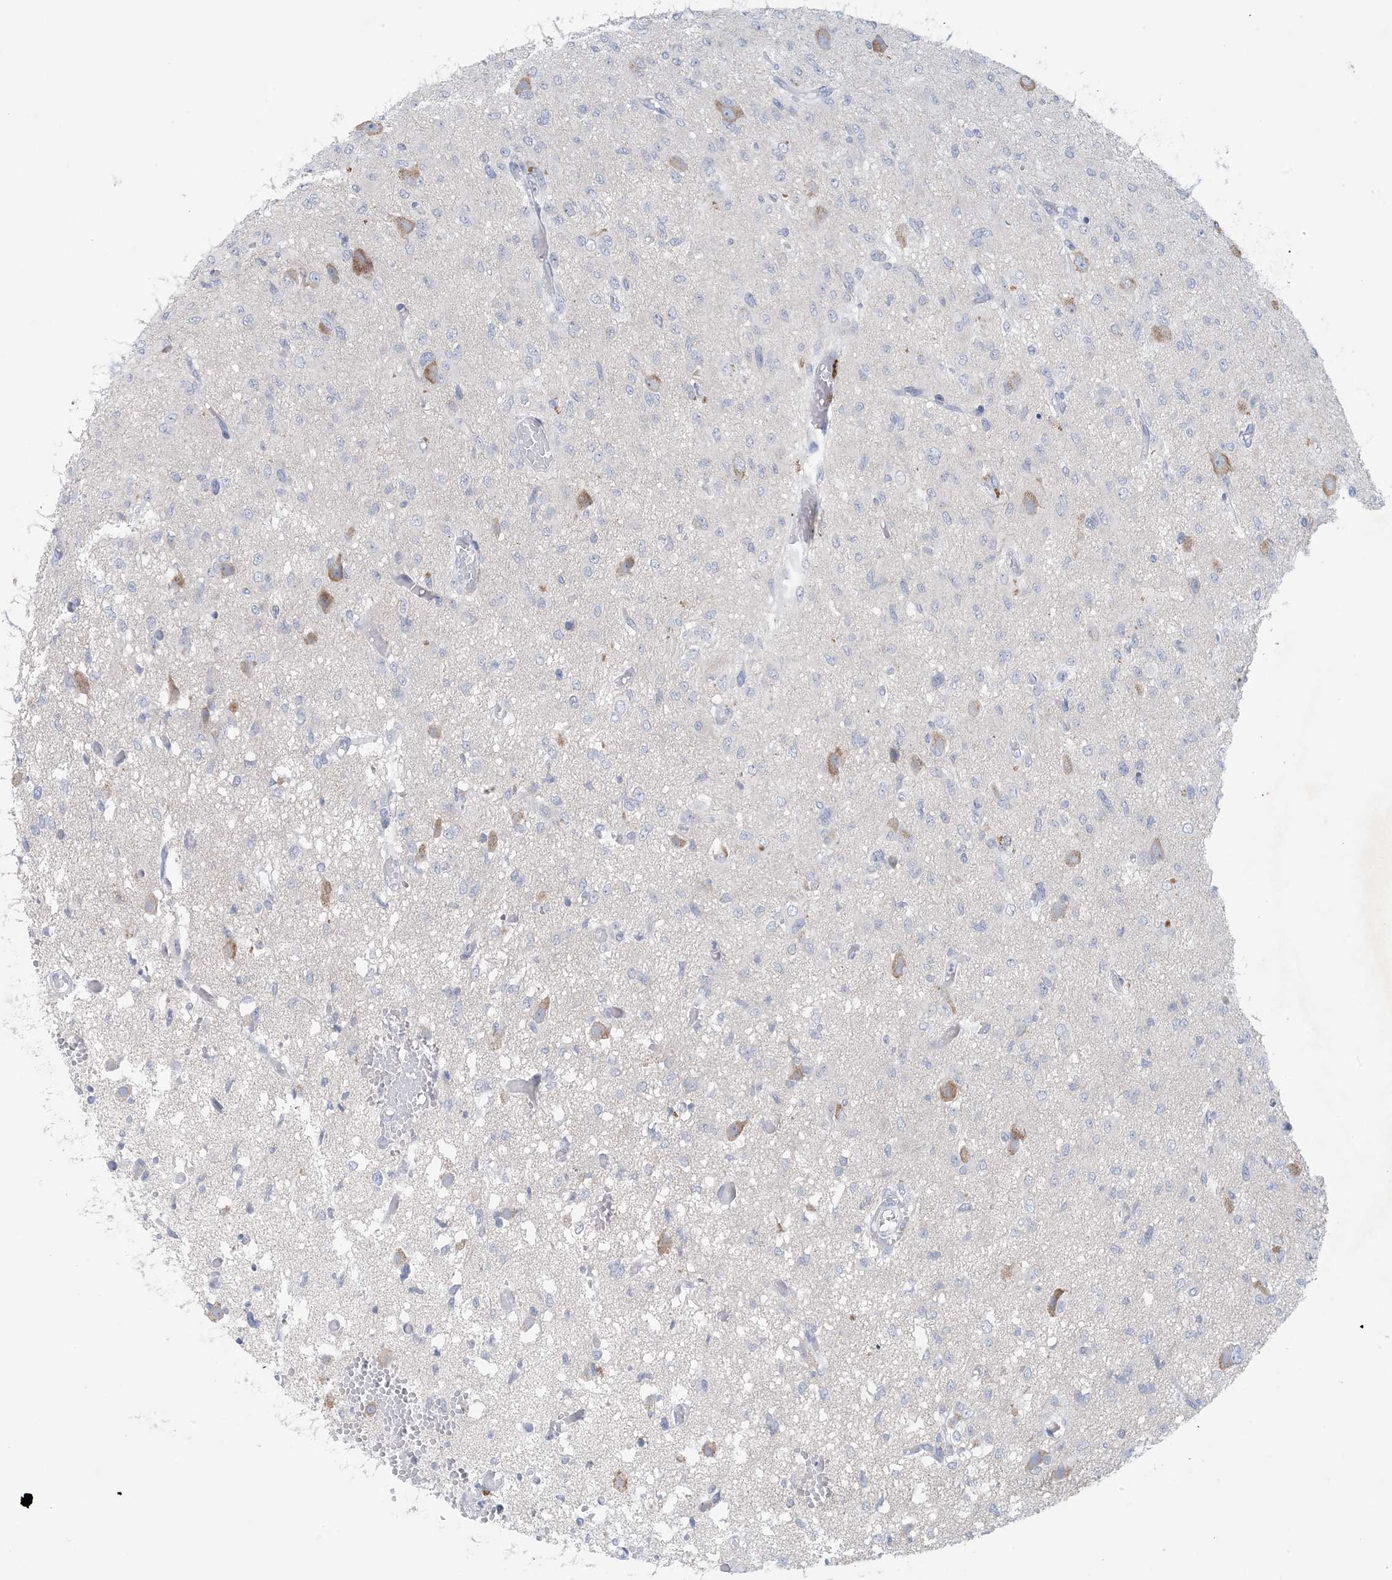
{"staining": {"intensity": "negative", "quantity": "none", "location": "none"}, "tissue": "glioma", "cell_type": "Tumor cells", "image_type": "cancer", "snomed": [{"axis": "morphology", "description": "Glioma, malignant, High grade"}, {"axis": "topography", "description": "Brain"}], "caption": "Immunohistochemical staining of human malignant high-grade glioma demonstrates no significant positivity in tumor cells.", "gene": "GABRG1", "patient": {"sex": "female", "age": 59}}